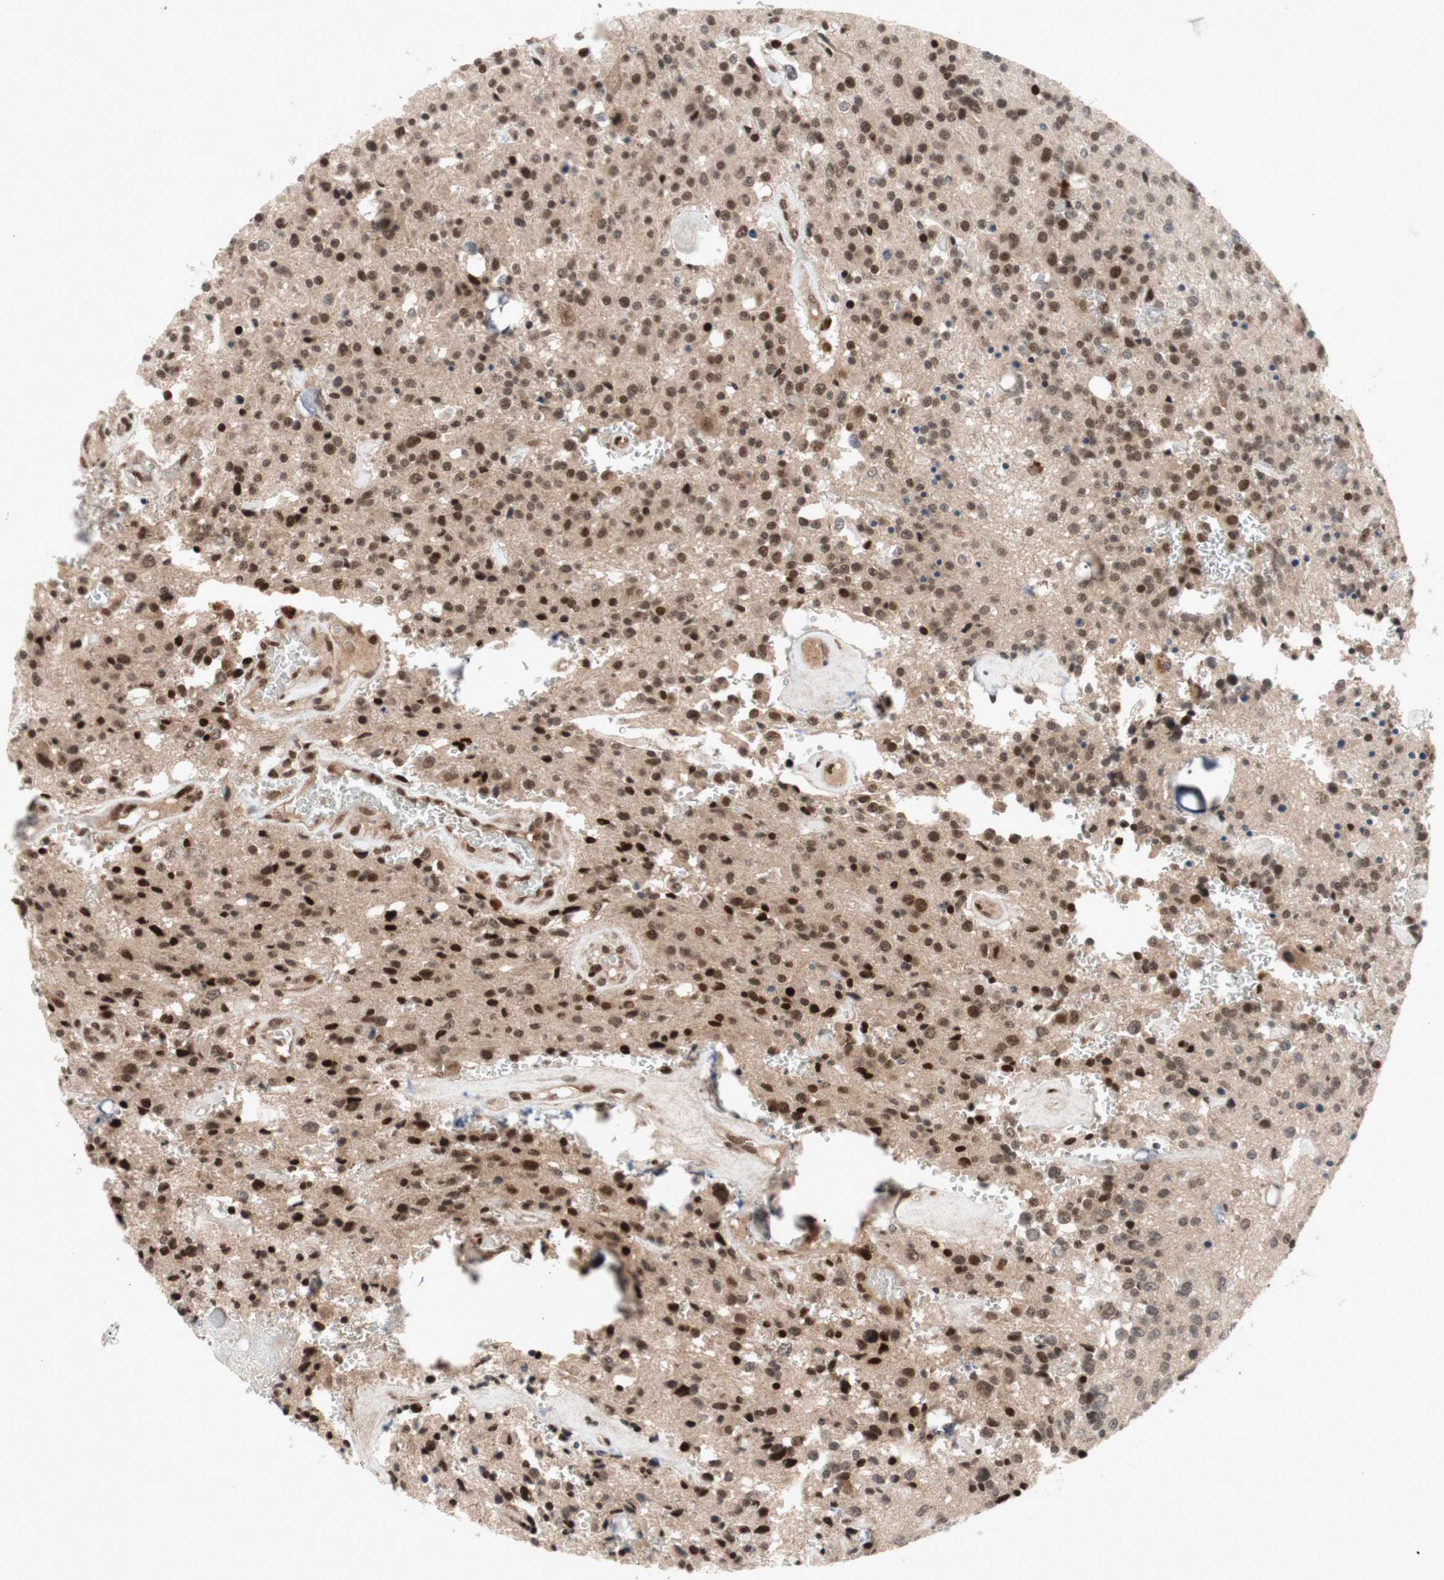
{"staining": {"intensity": "strong", "quantity": ">75%", "location": "nuclear"}, "tissue": "glioma", "cell_type": "Tumor cells", "image_type": "cancer", "snomed": [{"axis": "morphology", "description": "Glioma, malignant, Low grade"}, {"axis": "topography", "description": "Brain"}], "caption": "This is an image of IHC staining of low-grade glioma (malignant), which shows strong positivity in the nuclear of tumor cells.", "gene": "TCF12", "patient": {"sex": "male", "age": 58}}